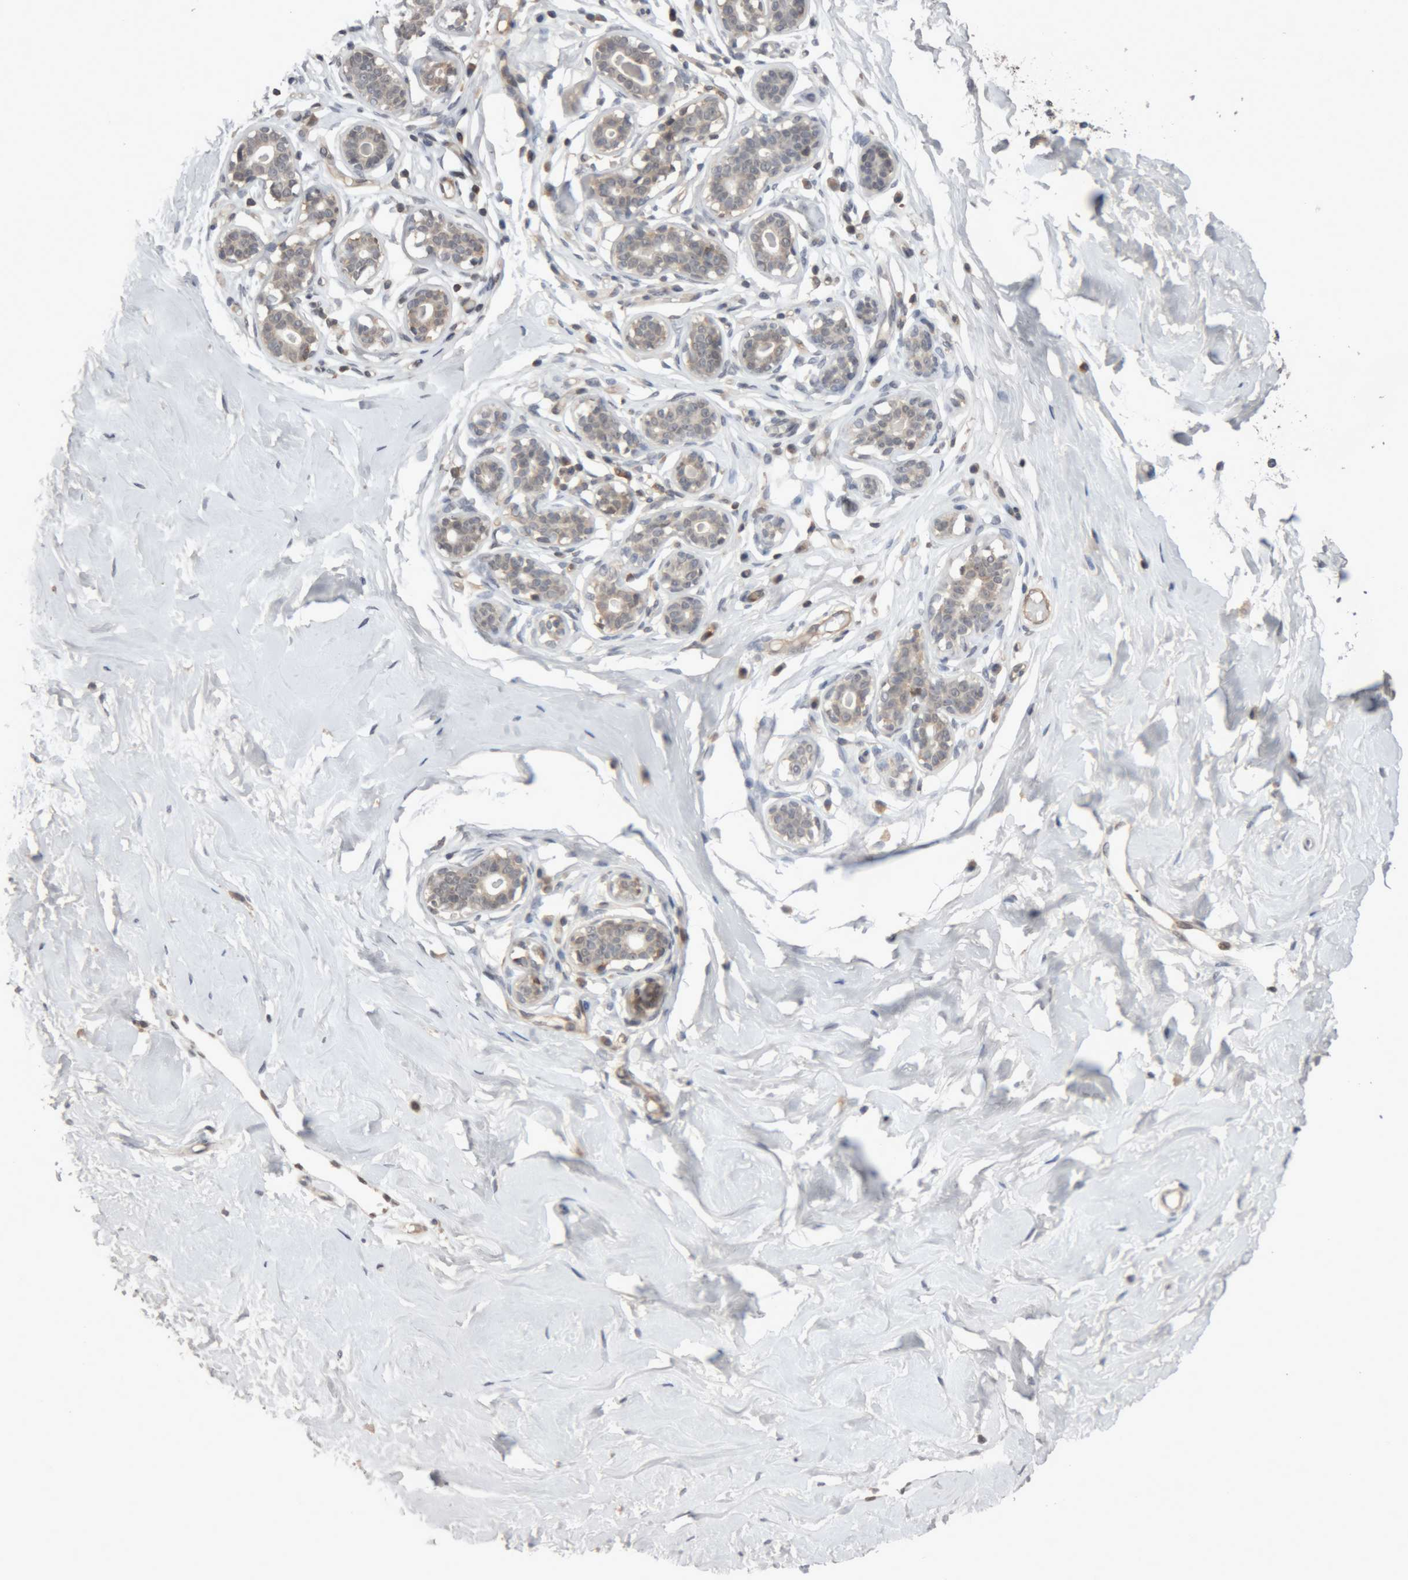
{"staining": {"intensity": "weak", "quantity": ">75%", "location": "cytoplasmic/membranous"}, "tissue": "breast", "cell_type": "Adipocytes", "image_type": "normal", "snomed": [{"axis": "morphology", "description": "Normal tissue, NOS"}, {"axis": "morphology", "description": "Adenoma, NOS"}, {"axis": "topography", "description": "Breast"}], "caption": "A micrograph showing weak cytoplasmic/membranous positivity in approximately >75% of adipocytes in normal breast, as visualized by brown immunohistochemical staining.", "gene": "NFATC2", "patient": {"sex": "female", "age": 23}}